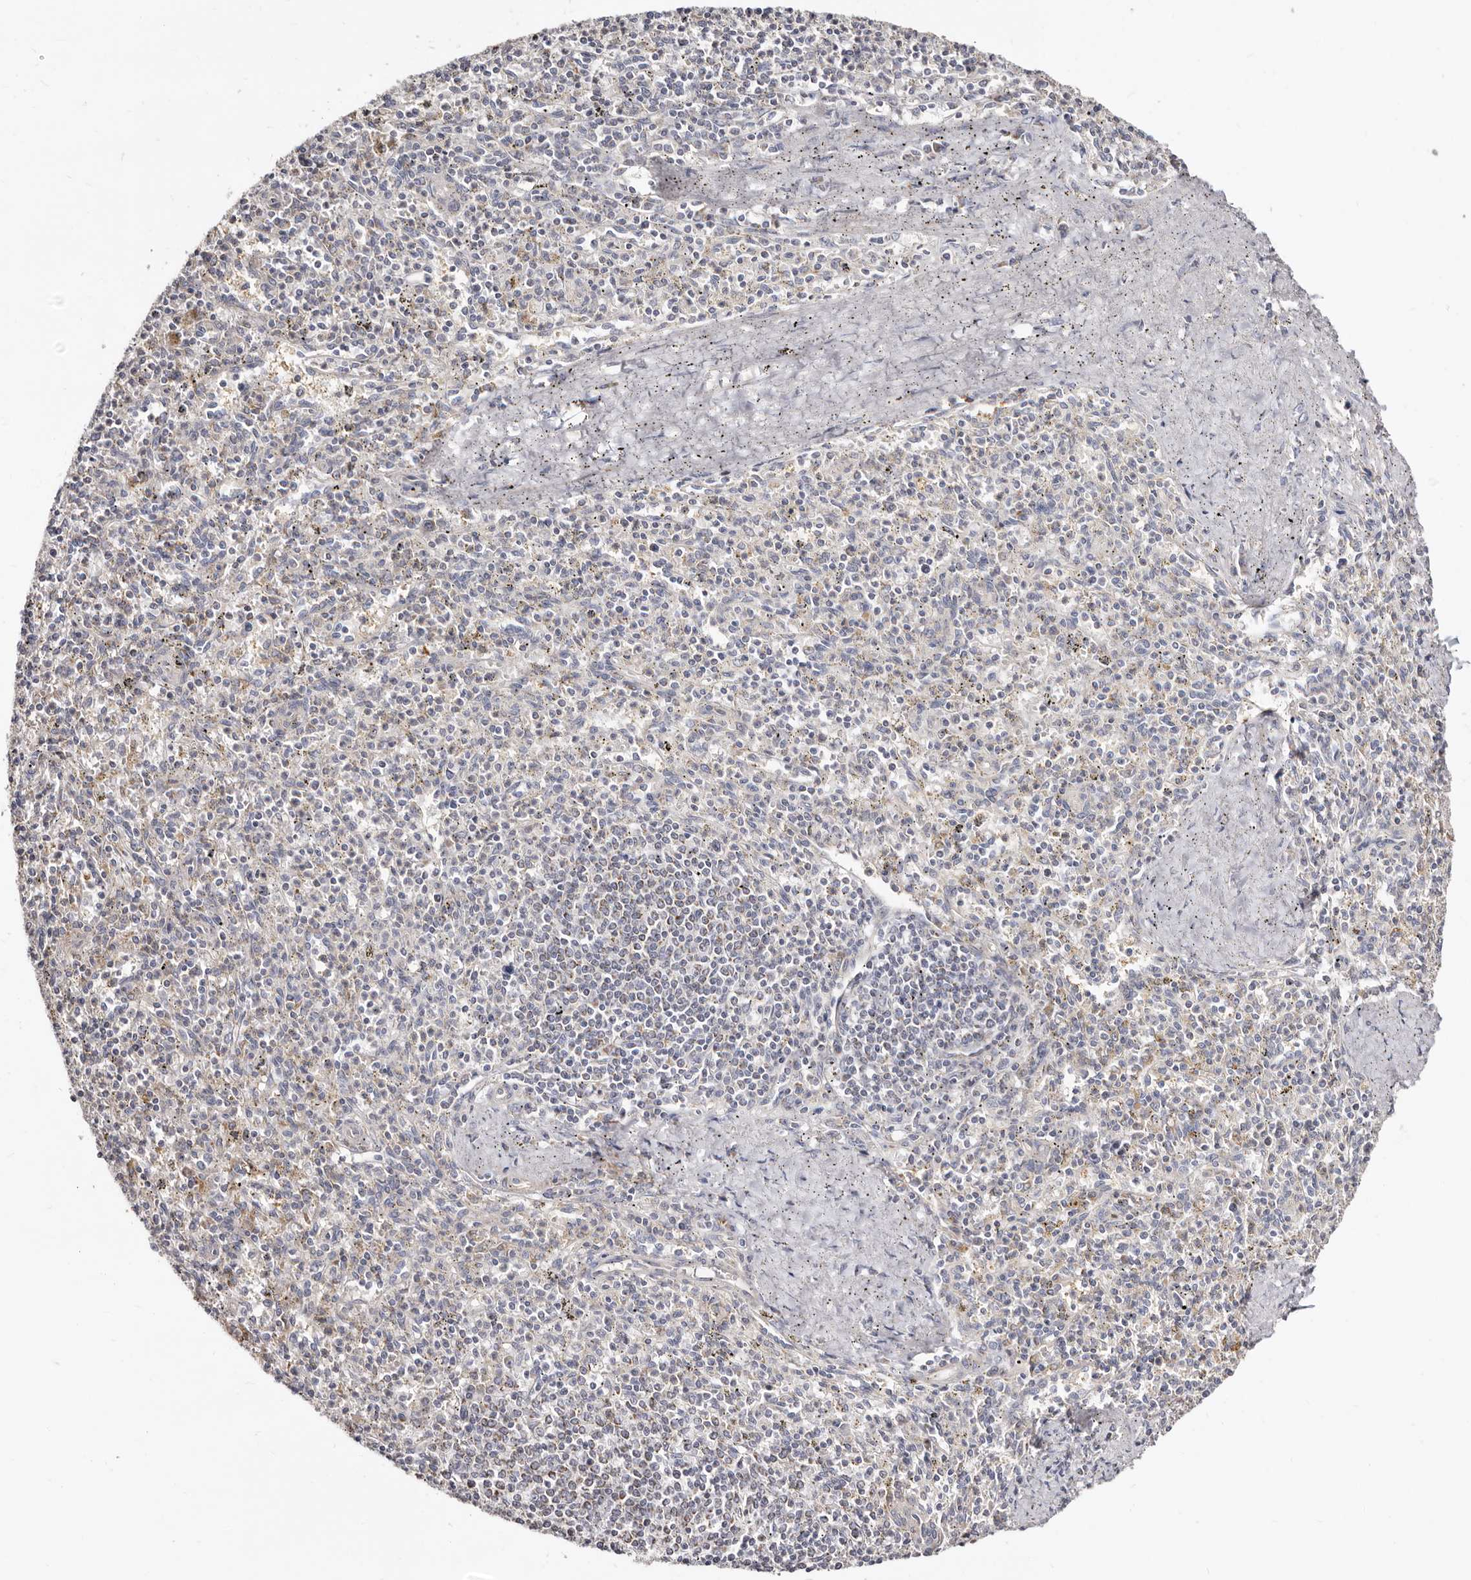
{"staining": {"intensity": "negative", "quantity": "none", "location": "none"}, "tissue": "spleen", "cell_type": "Cells in red pulp", "image_type": "normal", "snomed": [{"axis": "morphology", "description": "Normal tissue, NOS"}, {"axis": "topography", "description": "Spleen"}], "caption": "Micrograph shows no protein expression in cells in red pulp of benign spleen. The staining is performed using DAB brown chromogen with nuclei counter-stained in using hematoxylin.", "gene": "BAIAP2L1", "patient": {"sex": "male", "age": 72}}